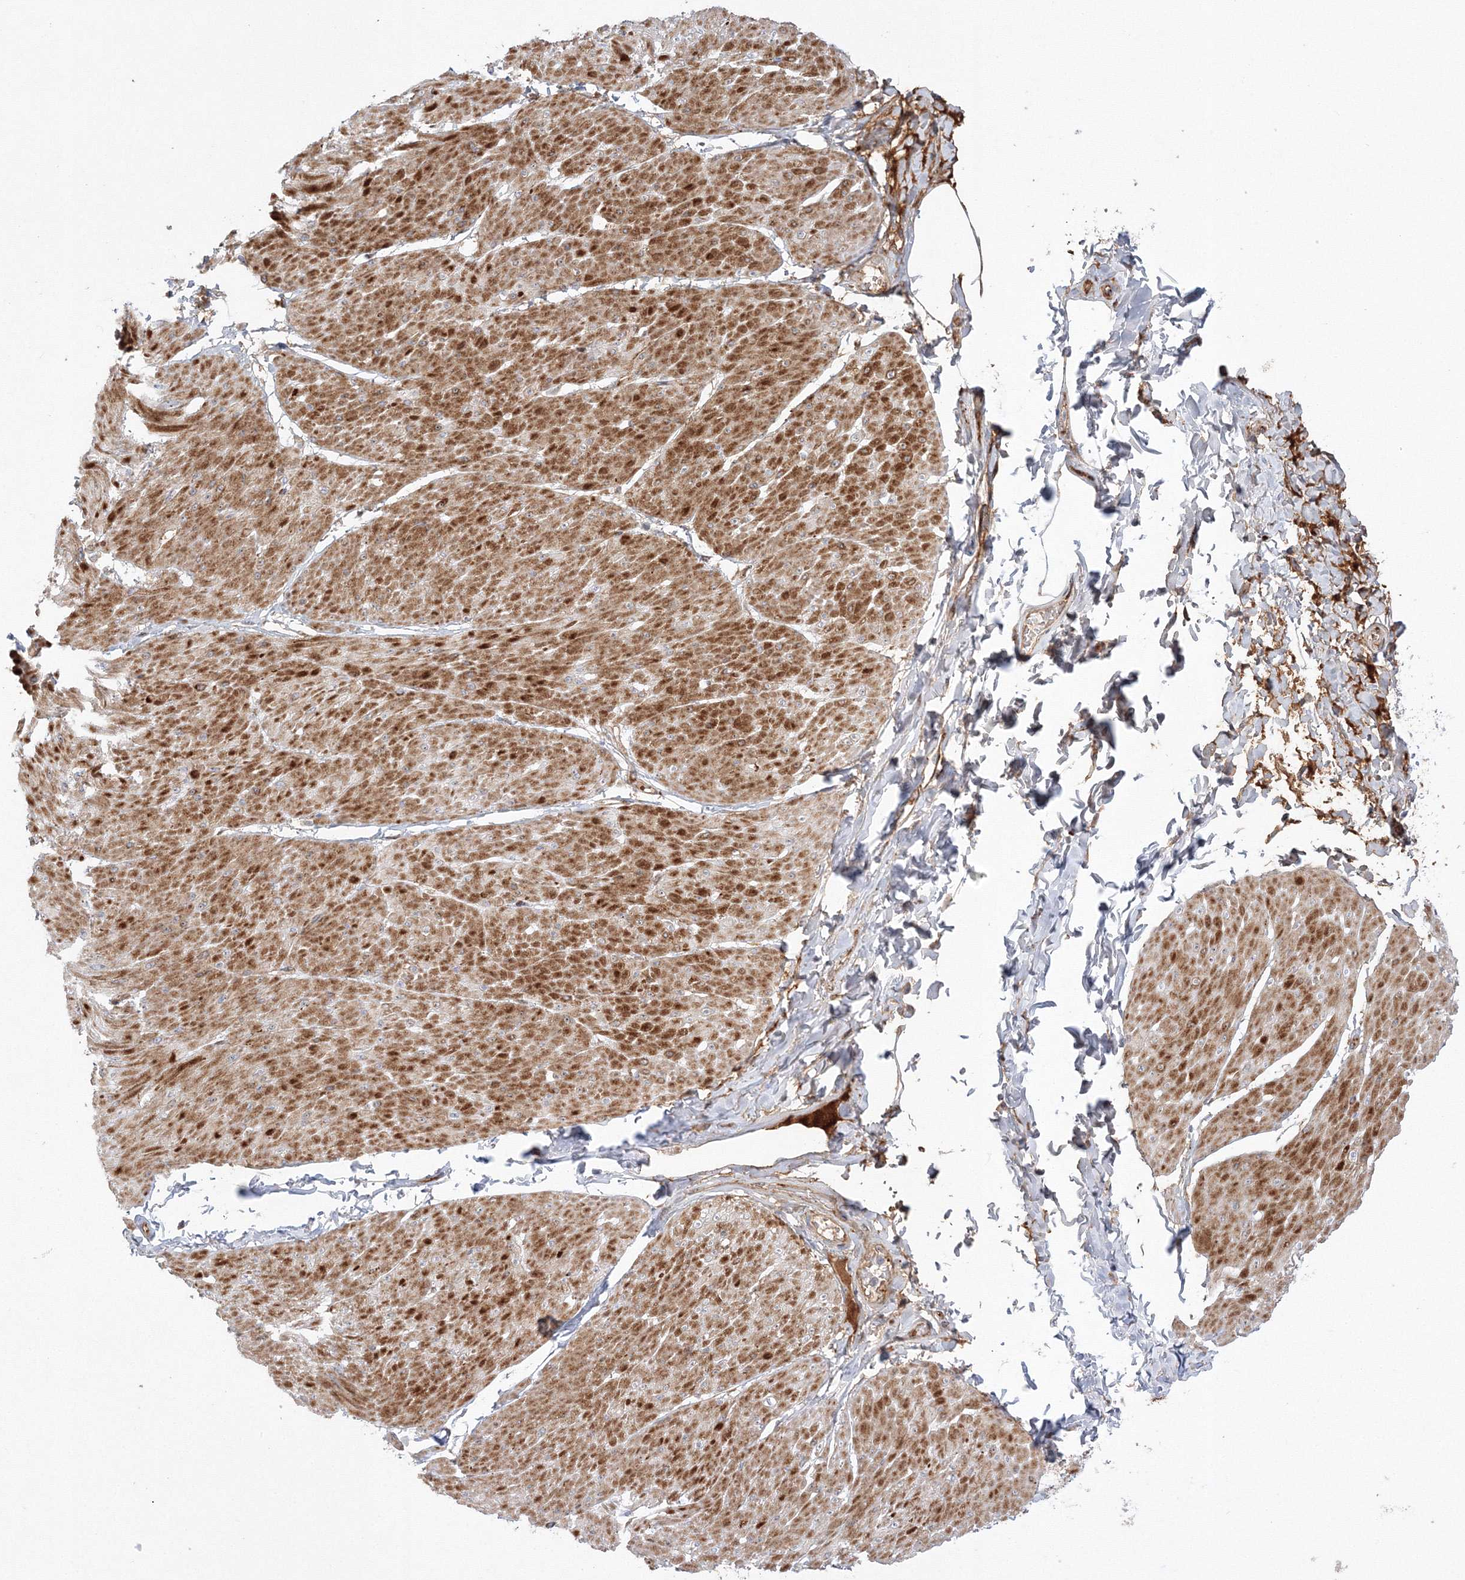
{"staining": {"intensity": "moderate", "quantity": ">75%", "location": "cytoplasmic/membranous"}, "tissue": "smooth muscle", "cell_type": "Smooth muscle cells", "image_type": "normal", "snomed": [{"axis": "morphology", "description": "Urothelial carcinoma, High grade"}, {"axis": "topography", "description": "Urinary bladder"}], "caption": "Smooth muscle cells show medium levels of moderate cytoplasmic/membranous positivity in approximately >75% of cells in normal human smooth muscle.", "gene": "NPM3", "patient": {"sex": "male", "age": 46}}